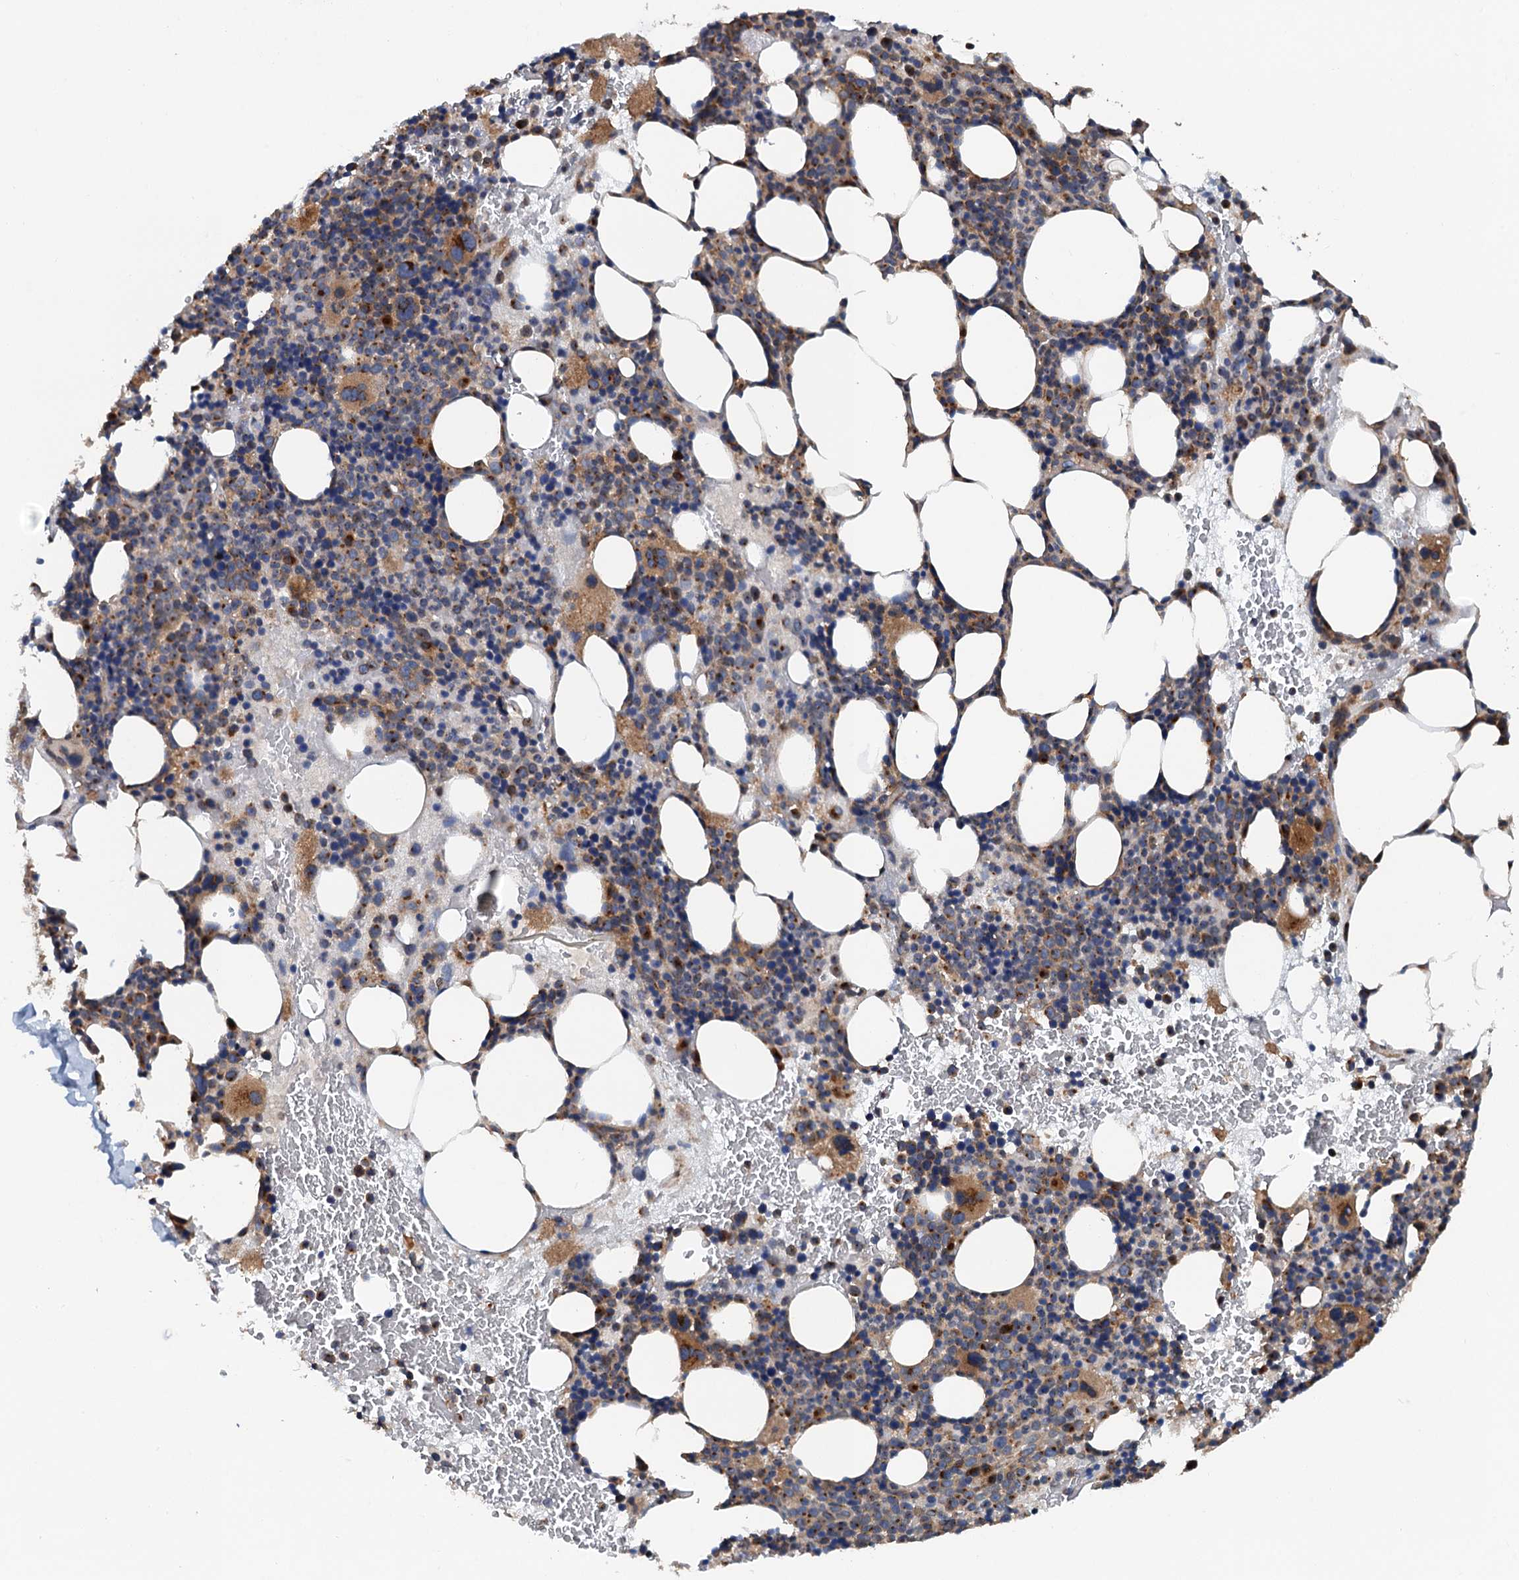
{"staining": {"intensity": "moderate", "quantity": "25%-75%", "location": "cytoplasmic/membranous"}, "tissue": "bone marrow", "cell_type": "Hematopoietic cells", "image_type": "normal", "snomed": [{"axis": "morphology", "description": "Normal tissue, NOS"}, {"axis": "topography", "description": "Bone marrow"}], "caption": "The immunohistochemical stain shows moderate cytoplasmic/membranous staining in hematopoietic cells of benign bone marrow. (Brightfield microscopy of DAB IHC at high magnification).", "gene": "COG3", "patient": {"sex": "male", "age": 89}}